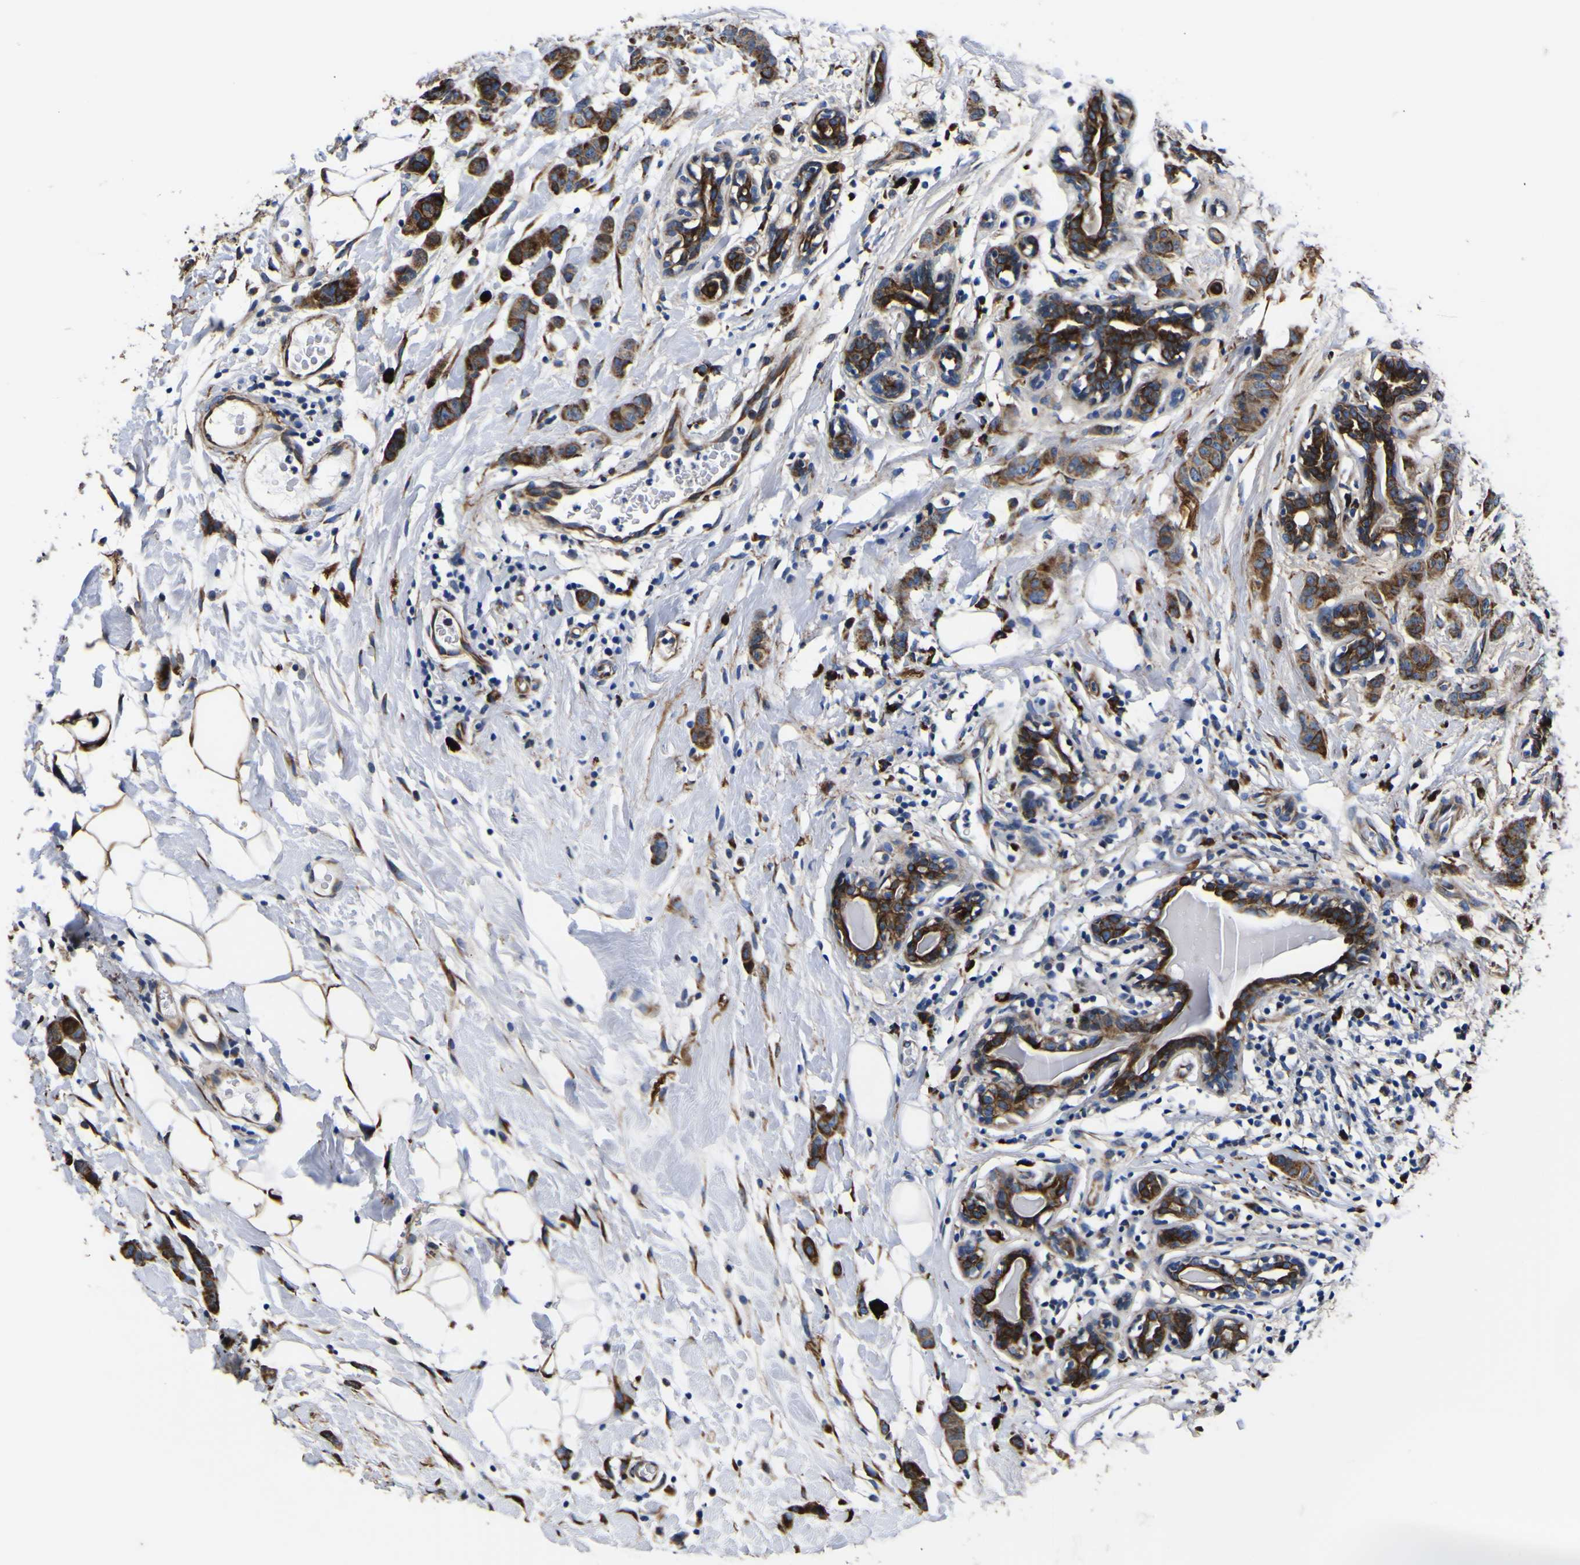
{"staining": {"intensity": "strong", "quantity": ">75%", "location": "cytoplasmic/membranous"}, "tissue": "breast cancer", "cell_type": "Tumor cells", "image_type": "cancer", "snomed": [{"axis": "morphology", "description": "Normal tissue, NOS"}, {"axis": "morphology", "description": "Duct carcinoma"}, {"axis": "topography", "description": "Breast"}], "caption": "Protein staining of breast cancer (invasive ductal carcinoma) tissue reveals strong cytoplasmic/membranous positivity in approximately >75% of tumor cells. The staining is performed using DAB brown chromogen to label protein expression. The nuclei are counter-stained blue using hematoxylin.", "gene": "SCD", "patient": {"sex": "female", "age": 40}}